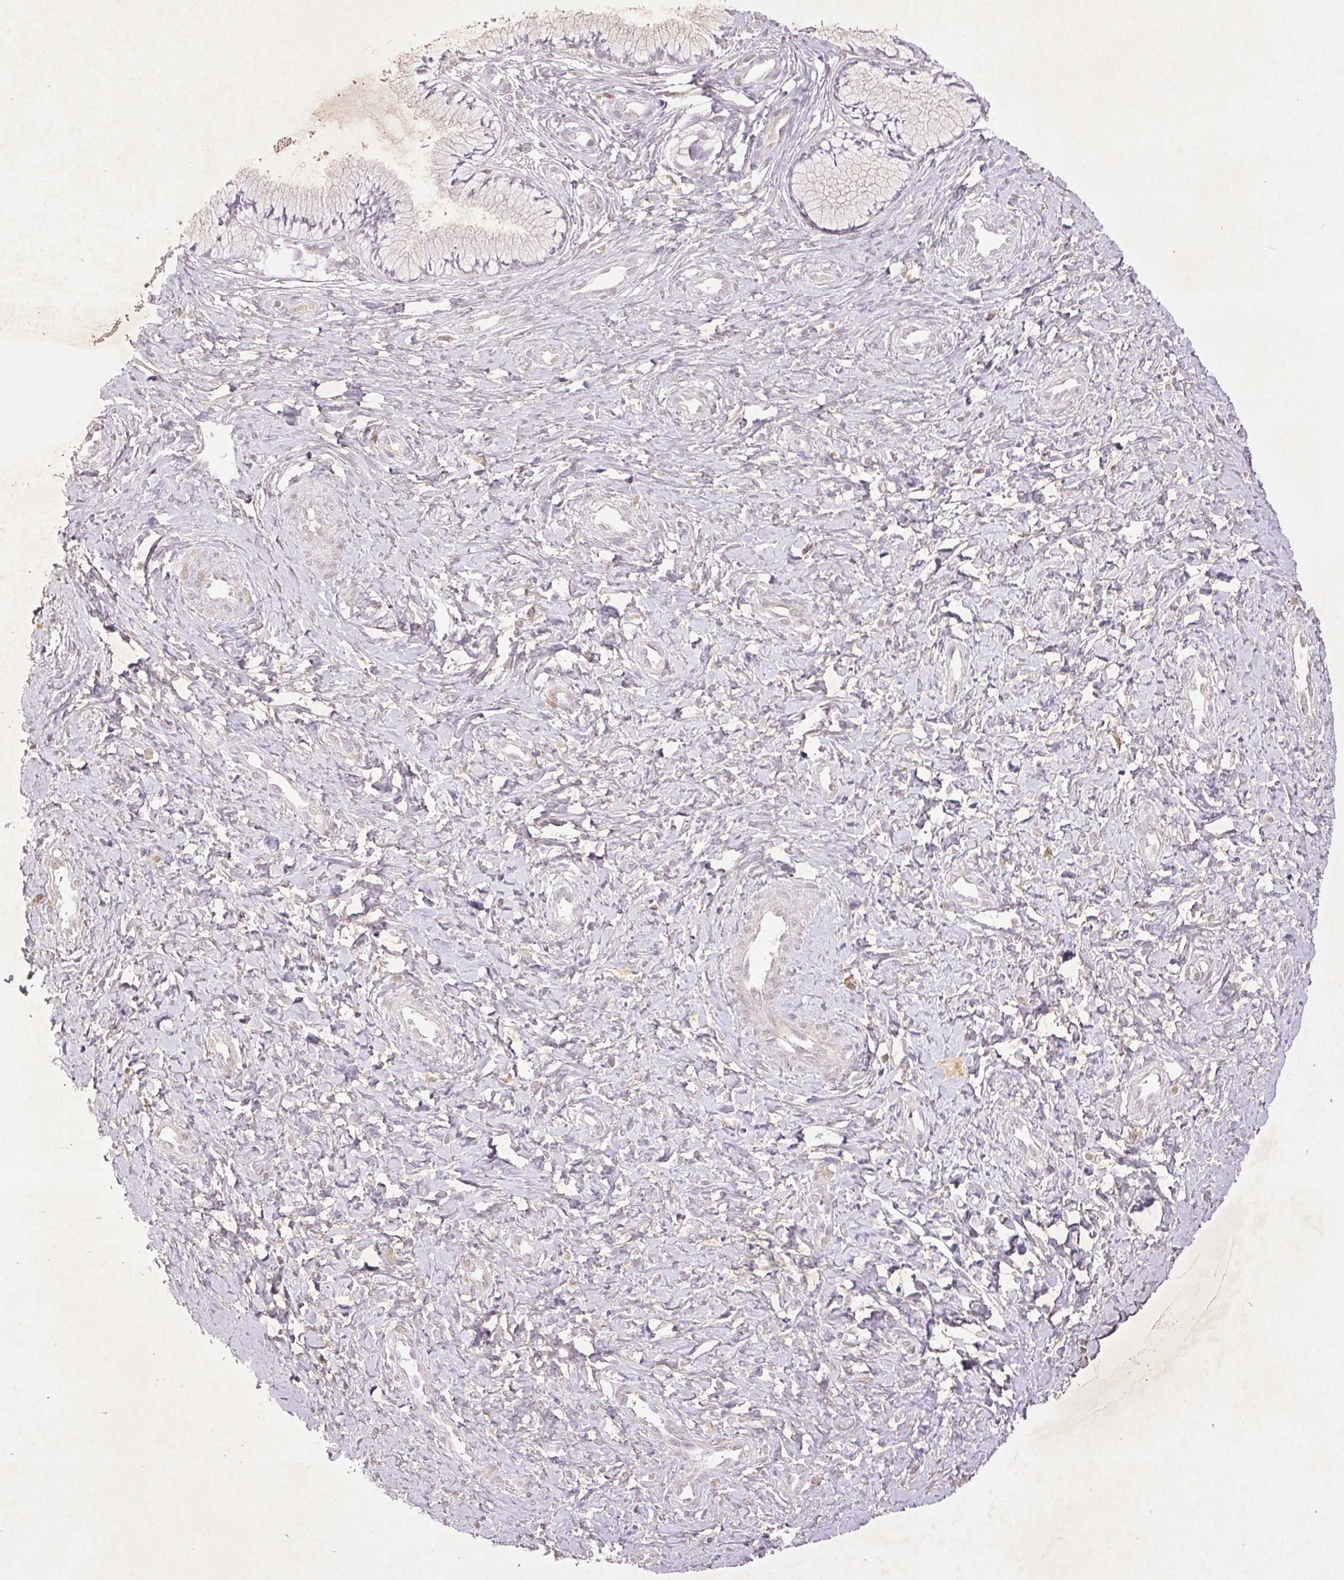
{"staining": {"intensity": "negative", "quantity": "none", "location": "none"}, "tissue": "cervix", "cell_type": "Glandular cells", "image_type": "normal", "snomed": [{"axis": "morphology", "description": "Normal tissue, NOS"}, {"axis": "topography", "description": "Cervix"}], "caption": "DAB immunohistochemical staining of normal cervix reveals no significant positivity in glandular cells. (DAB (3,3'-diaminobenzidine) IHC visualized using brightfield microscopy, high magnification).", "gene": "FAM168B", "patient": {"sex": "female", "age": 37}}